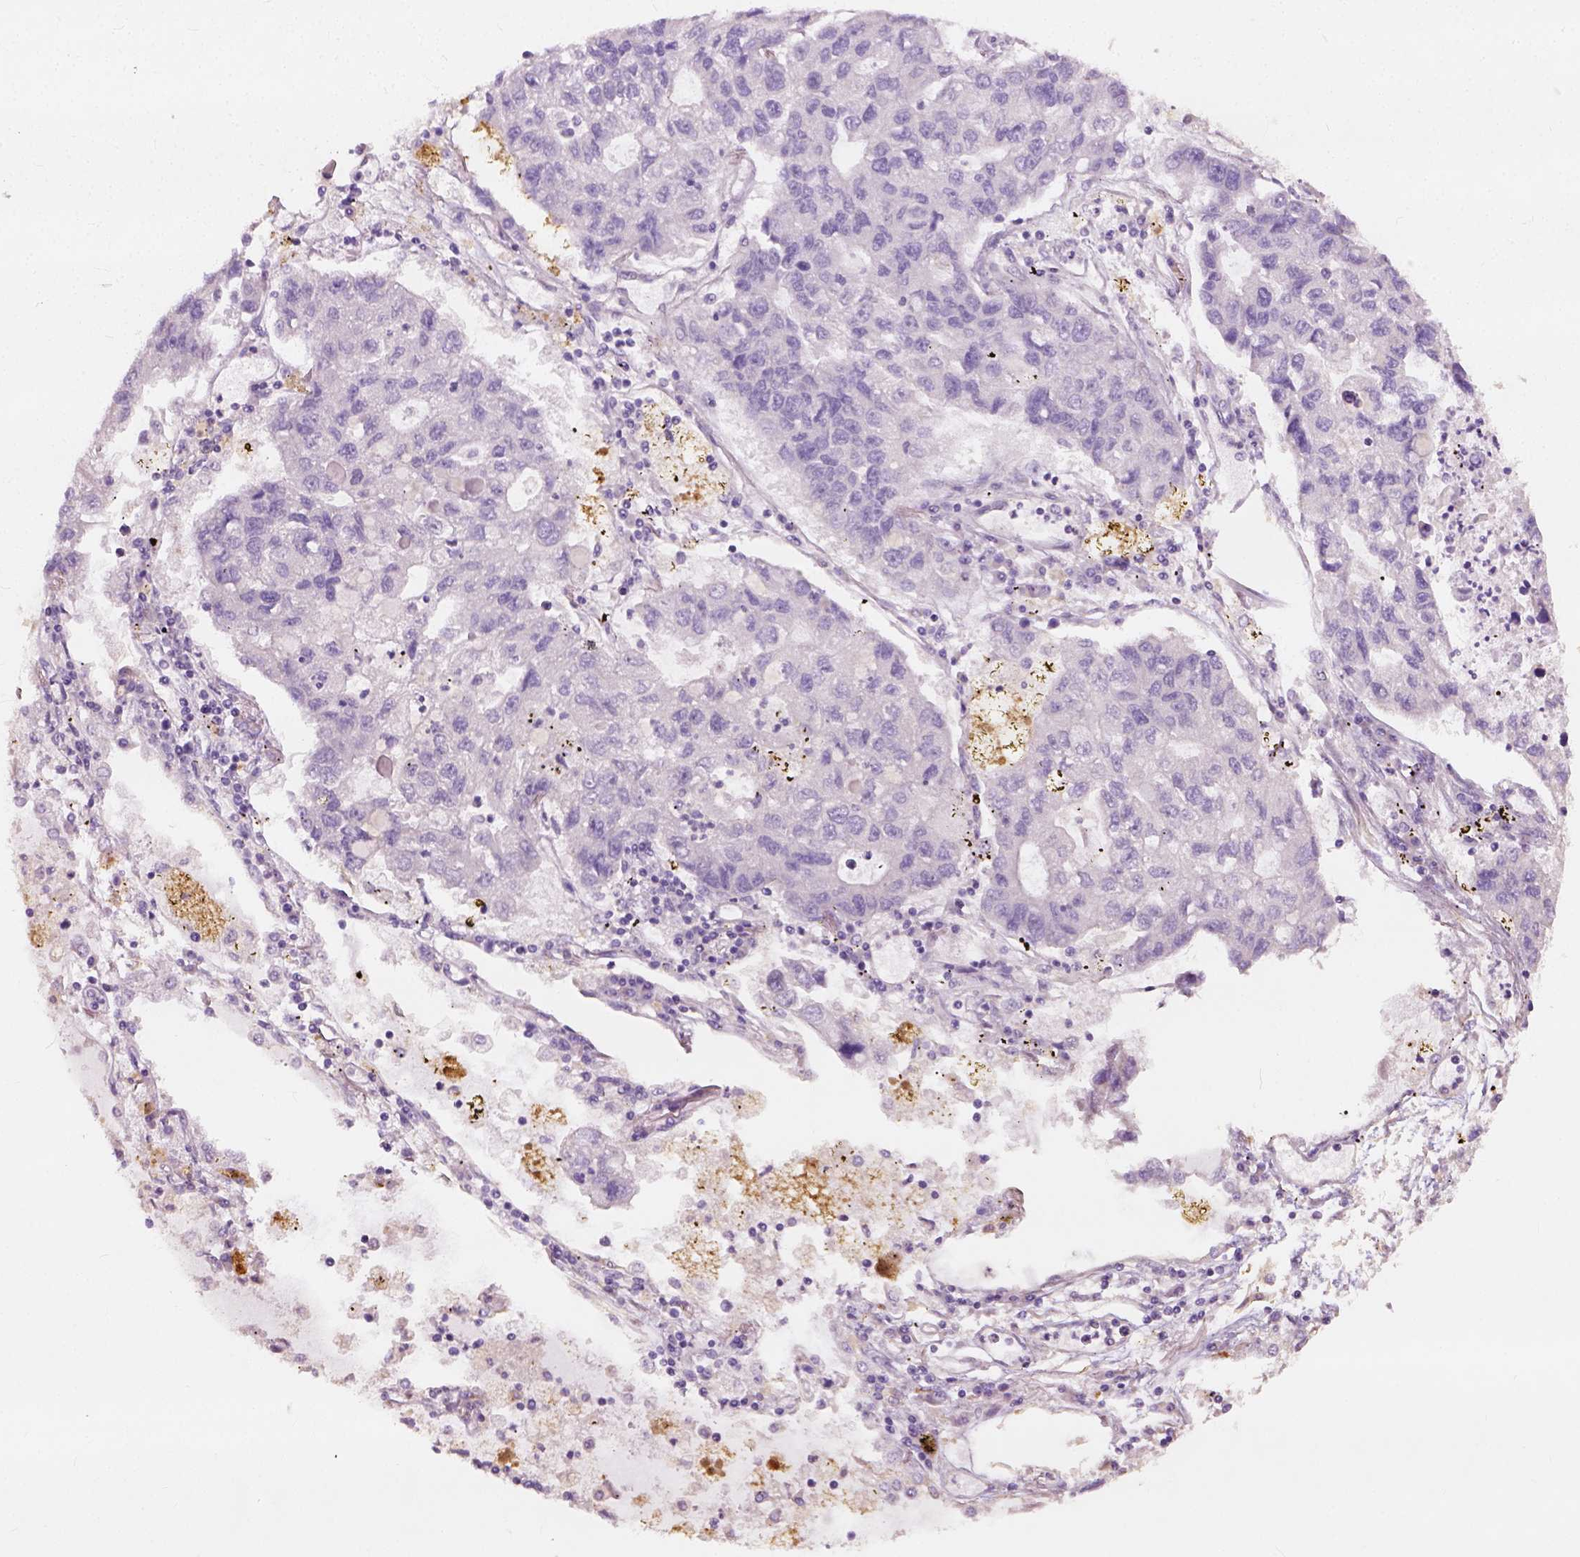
{"staining": {"intensity": "negative", "quantity": "none", "location": "none"}, "tissue": "lung cancer", "cell_type": "Tumor cells", "image_type": "cancer", "snomed": [{"axis": "morphology", "description": "Adenocarcinoma, NOS"}, {"axis": "topography", "description": "Bronchus"}, {"axis": "topography", "description": "Lung"}], "caption": "This image is of adenocarcinoma (lung) stained with immunohistochemistry (IHC) to label a protein in brown with the nuclei are counter-stained blue. There is no expression in tumor cells.", "gene": "DHCR24", "patient": {"sex": "female", "age": 51}}